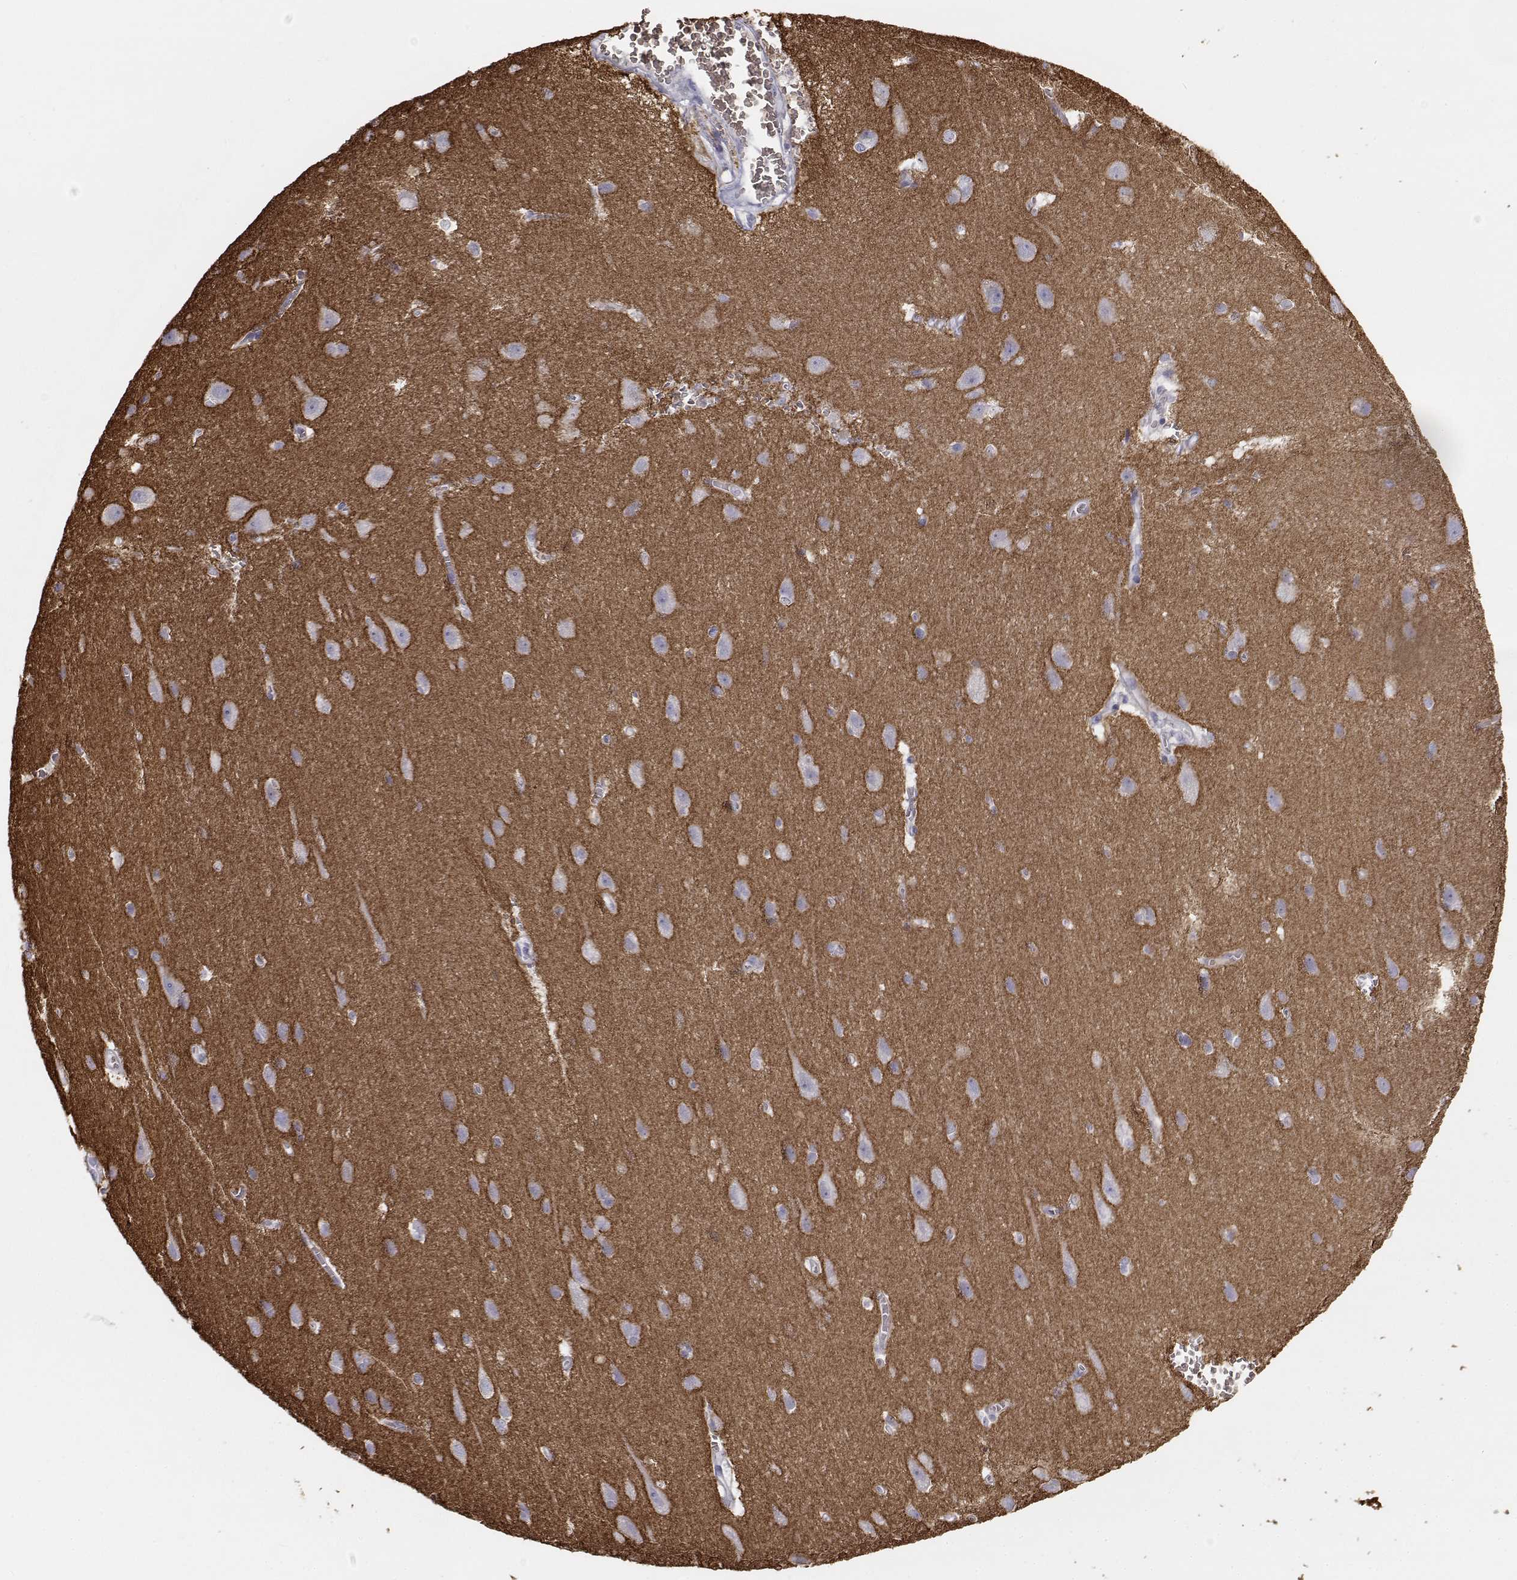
{"staining": {"intensity": "negative", "quantity": "none", "location": "none"}, "tissue": "cerebral cortex", "cell_type": "Endothelial cells", "image_type": "normal", "snomed": [{"axis": "morphology", "description": "Normal tissue, NOS"}, {"axis": "topography", "description": "Cerebral cortex"}], "caption": "Protein analysis of benign cerebral cortex demonstrates no significant expression in endothelial cells.", "gene": "CADM1", "patient": {"sex": "male", "age": 37}}